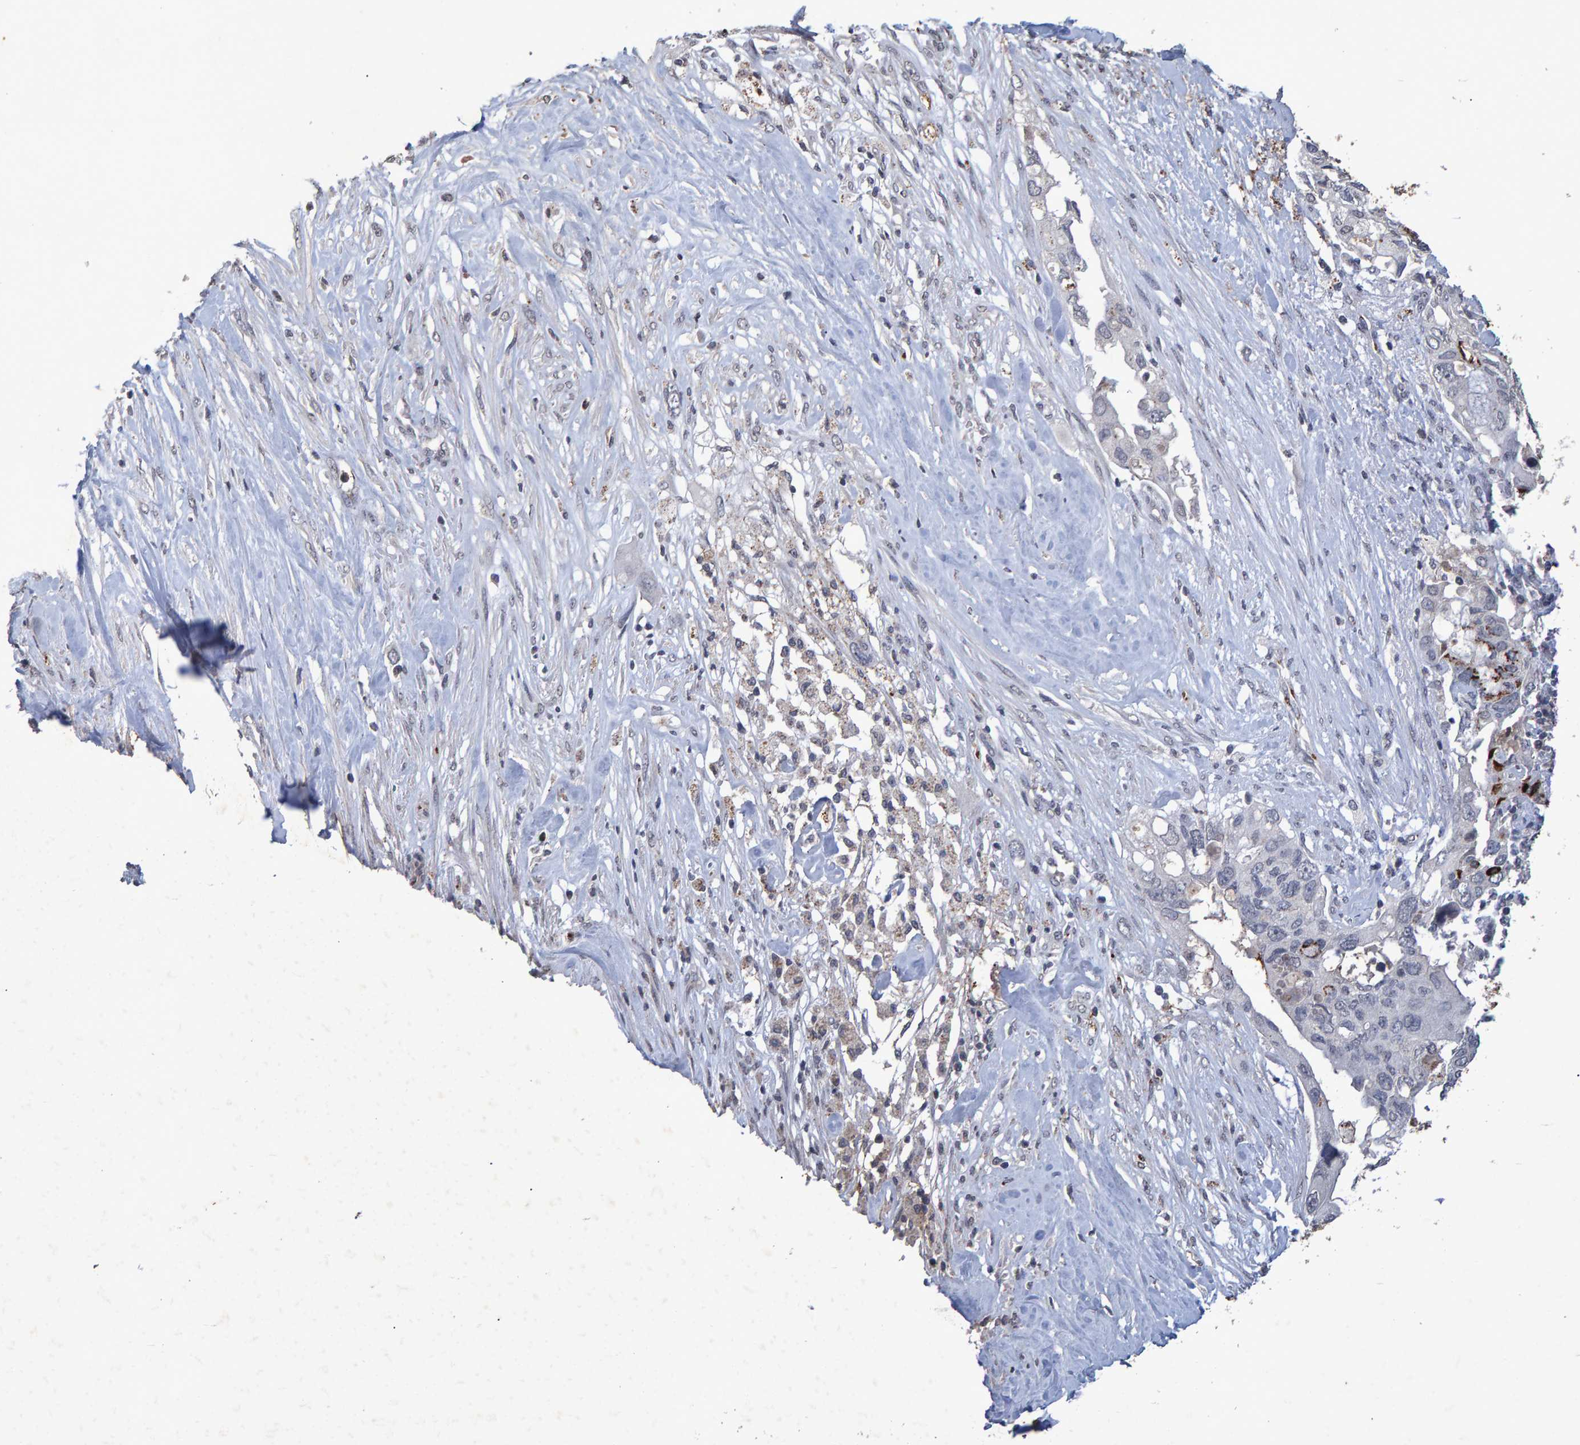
{"staining": {"intensity": "negative", "quantity": "none", "location": "none"}, "tissue": "pancreatic cancer", "cell_type": "Tumor cells", "image_type": "cancer", "snomed": [{"axis": "morphology", "description": "Adenocarcinoma, NOS"}, {"axis": "topography", "description": "Pancreas"}], "caption": "Immunohistochemistry image of adenocarcinoma (pancreatic) stained for a protein (brown), which demonstrates no staining in tumor cells.", "gene": "GALC", "patient": {"sex": "female", "age": 56}}